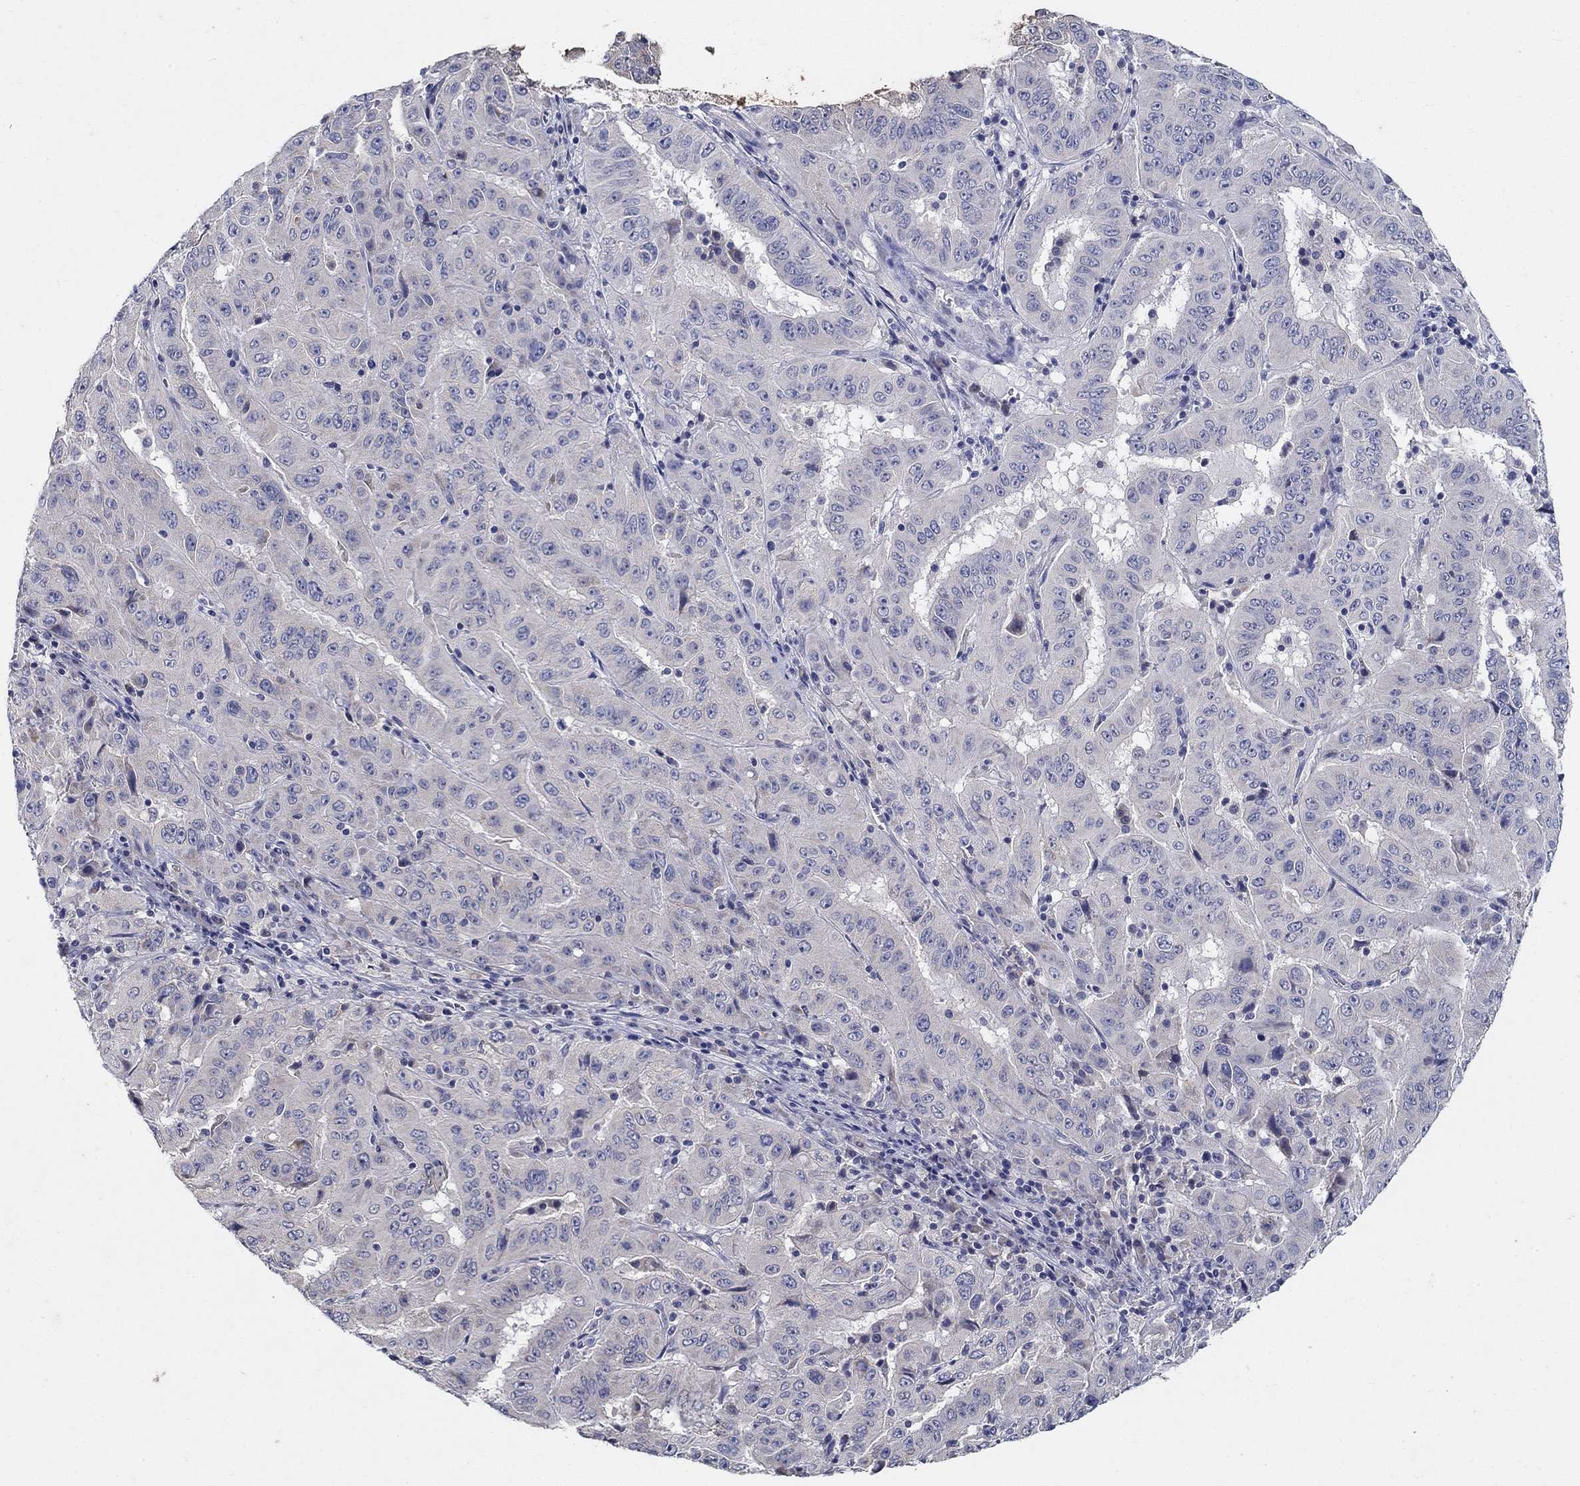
{"staining": {"intensity": "negative", "quantity": "none", "location": "none"}, "tissue": "pancreatic cancer", "cell_type": "Tumor cells", "image_type": "cancer", "snomed": [{"axis": "morphology", "description": "Adenocarcinoma, NOS"}, {"axis": "topography", "description": "Pancreas"}], "caption": "The photomicrograph displays no significant expression in tumor cells of pancreatic adenocarcinoma. The staining is performed using DAB (3,3'-diaminobenzidine) brown chromogen with nuclei counter-stained in using hematoxylin.", "gene": "PROZ", "patient": {"sex": "male", "age": 63}}